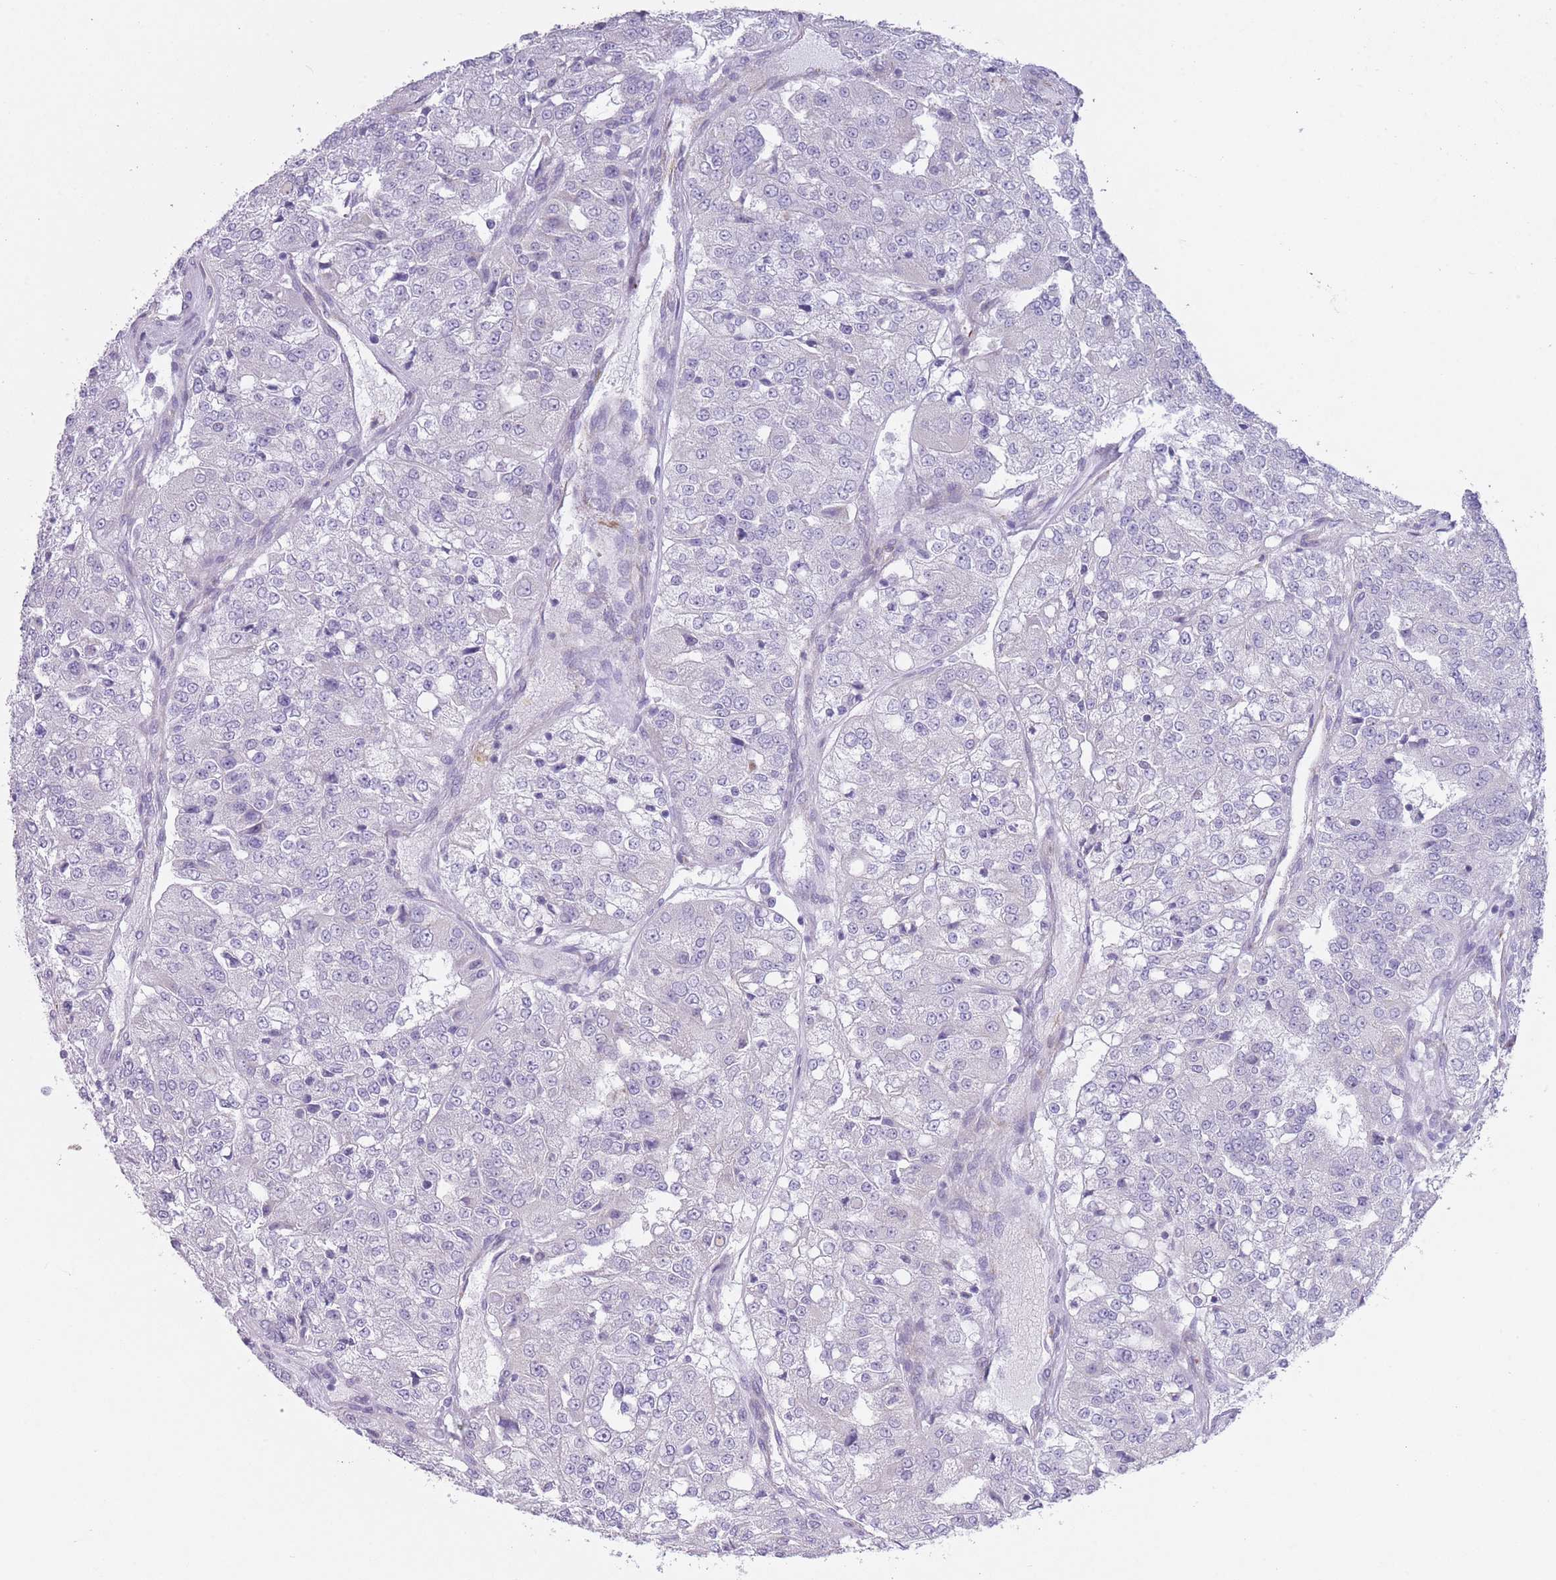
{"staining": {"intensity": "negative", "quantity": "none", "location": "none"}, "tissue": "renal cancer", "cell_type": "Tumor cells", "image_type": "cancer", "snomed": [{"axis": "morphology", "description": "Adenocarcinoma, NOS"}, {"axis": "topography", "description": "Kidney"}], "caption": "This micrograph is of adenocarcinoma (renal) stained with immunohistochemistry (IHC) to label a protein in brown with the nuclei are counter-stained blue. There is no staining in tumor cells.", "gene": "PTCD1", "patient": {"sex": "female", "age": 63}}